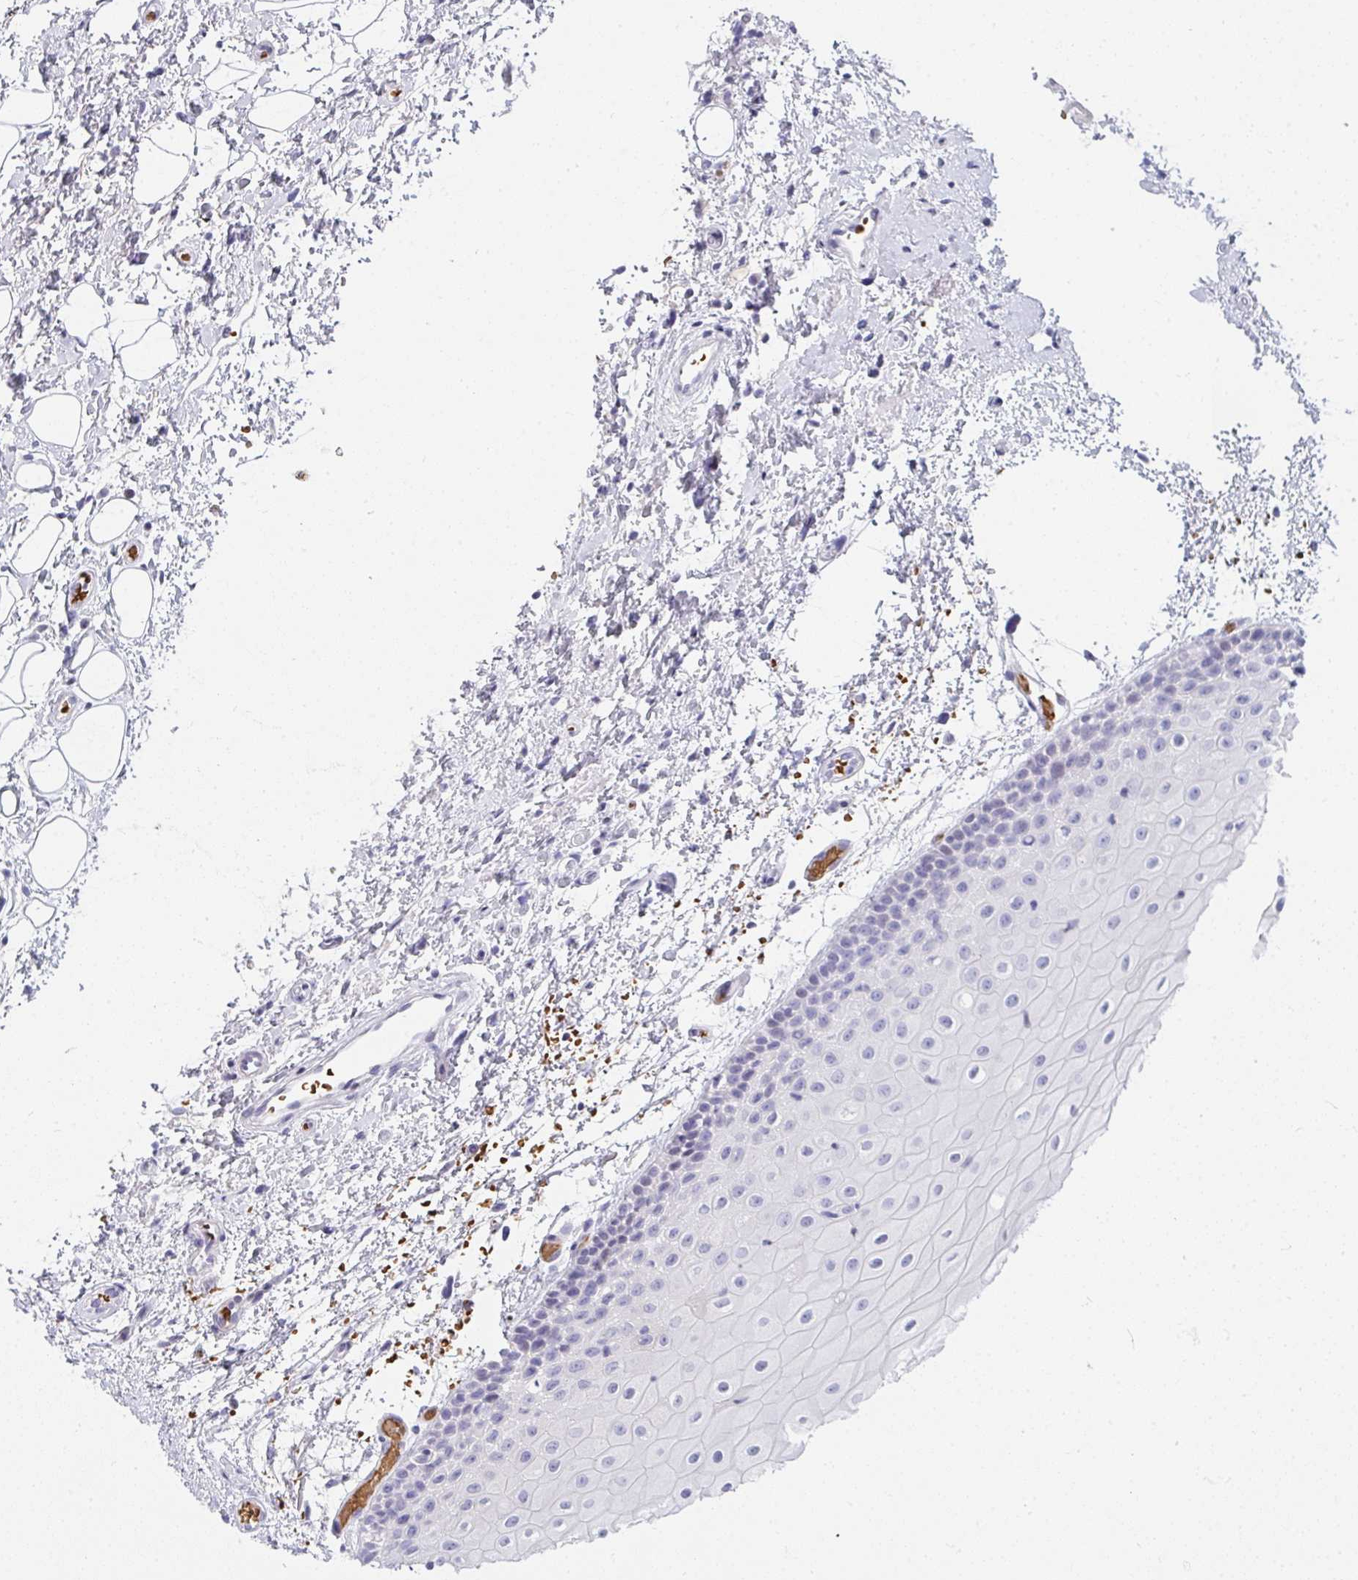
{"staining": {"intensity": "negative", "quantity": "none", "location": "none"}, "tissue": "oral mucosa", "cell_type": "Squamous epithelial cells", "image_type": "normal", "snomed": [{"axis": "morphology", "description": "Normal tissue, NOS"}, {"axis": "topography", "description": "Oral tissue"}], "caption": "Immunohistochemistry histopathology image of benign oral mucosa: human oral mucosa stained with DAB (3,3'-diaminobenzidine) reveals no significant protein expression in squamous epithelial cells. (Brightfield microscopy of DAB (3,3'-diaminobenzidine) immunohistochemistry at high magnification).", "gene": "ZNF182", "patient": {"sex": "female", "age": 82}}